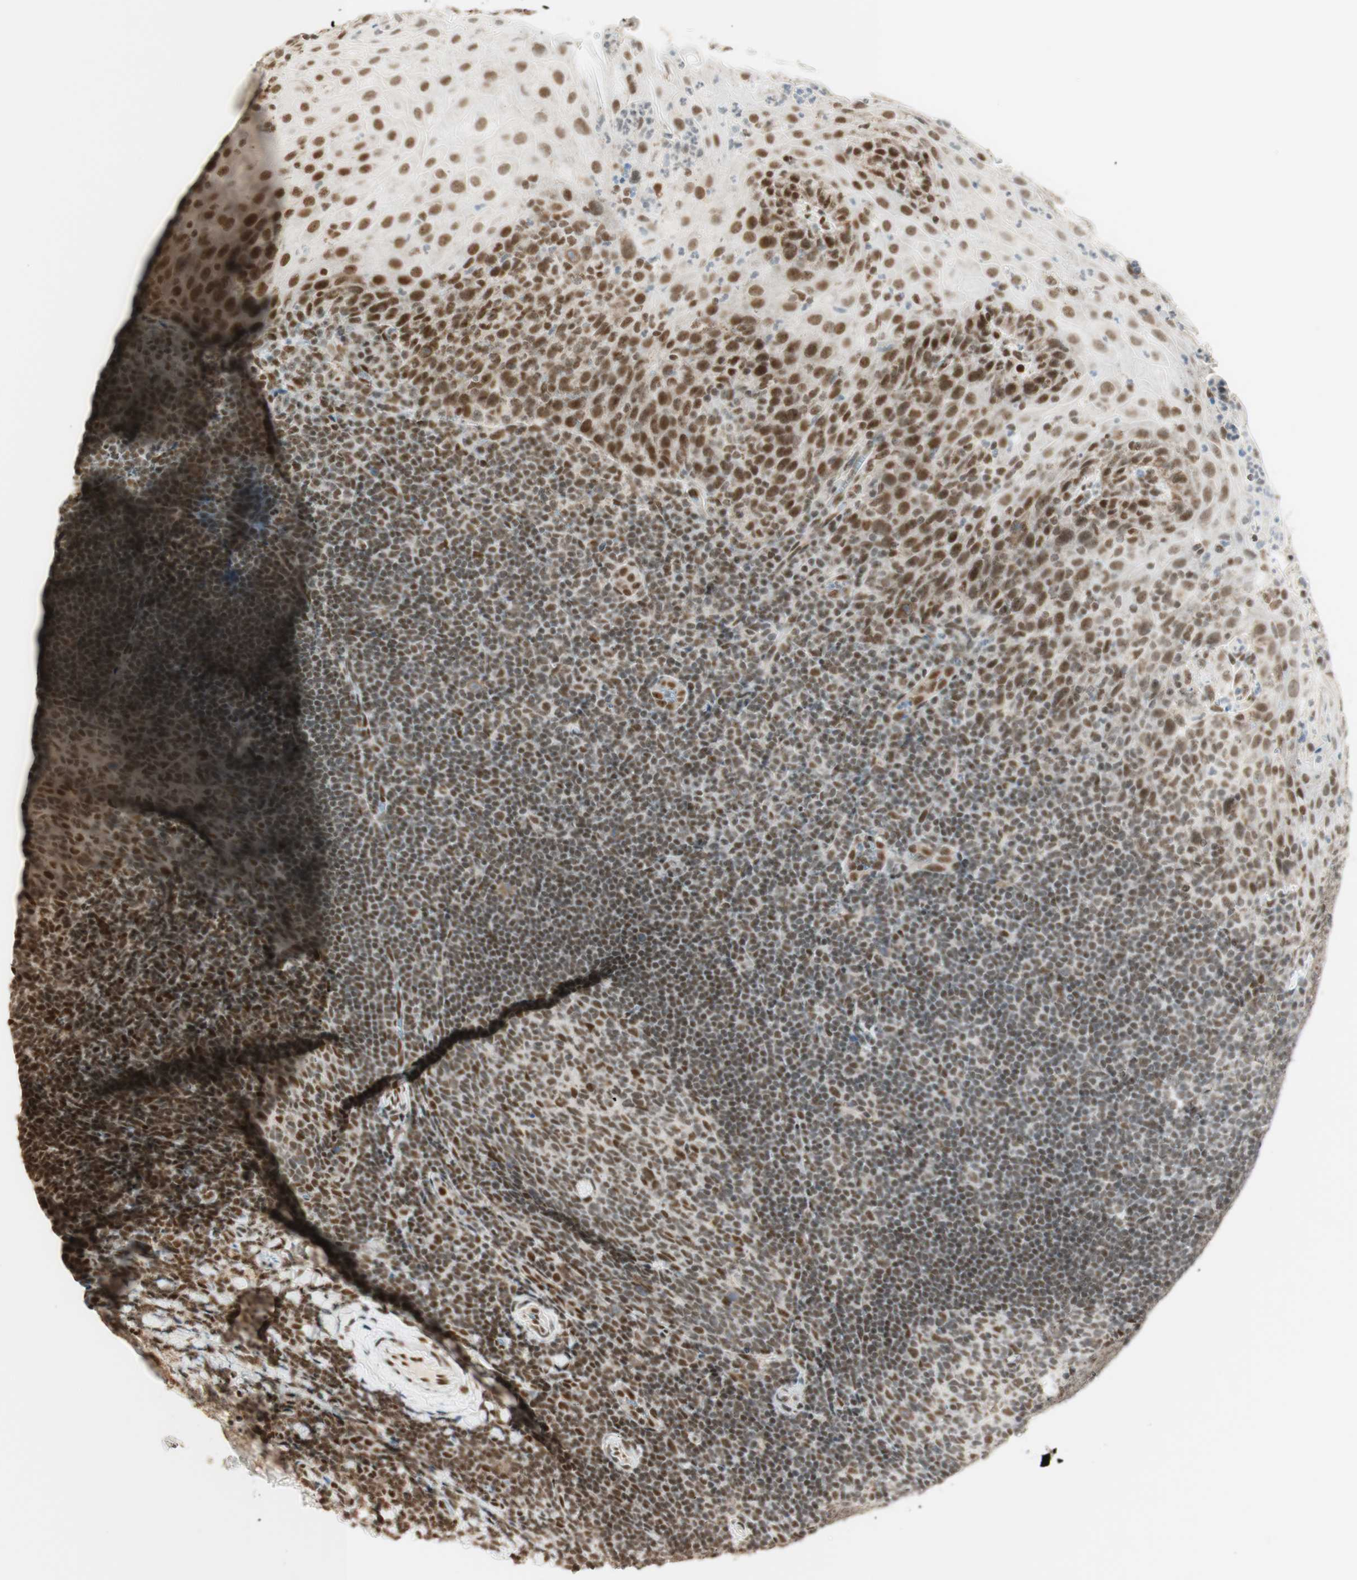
{"staining": {"intensity": "moderate", "quantity": "<25%", "location": "nuclear"}, "tissue": "tonsil", "cell_type": "Germinal center cells", "image_type": "normal", "snomed": [{"axis": "morphology", "description": "Normal tissue, NOS"}, {"axis": "topography", "description": "Tonsil"}], "caption": "The immunohistochemical stain highlights moderate nuclear positivity in germinal center cells of normal tonsil. (DAB (3,3'-diaminobenzidine) IHC, brown staining for protein, blue staining for nuclei).", "gene": "ZNF782", "patient": {"sex": "male", "age": 37}}